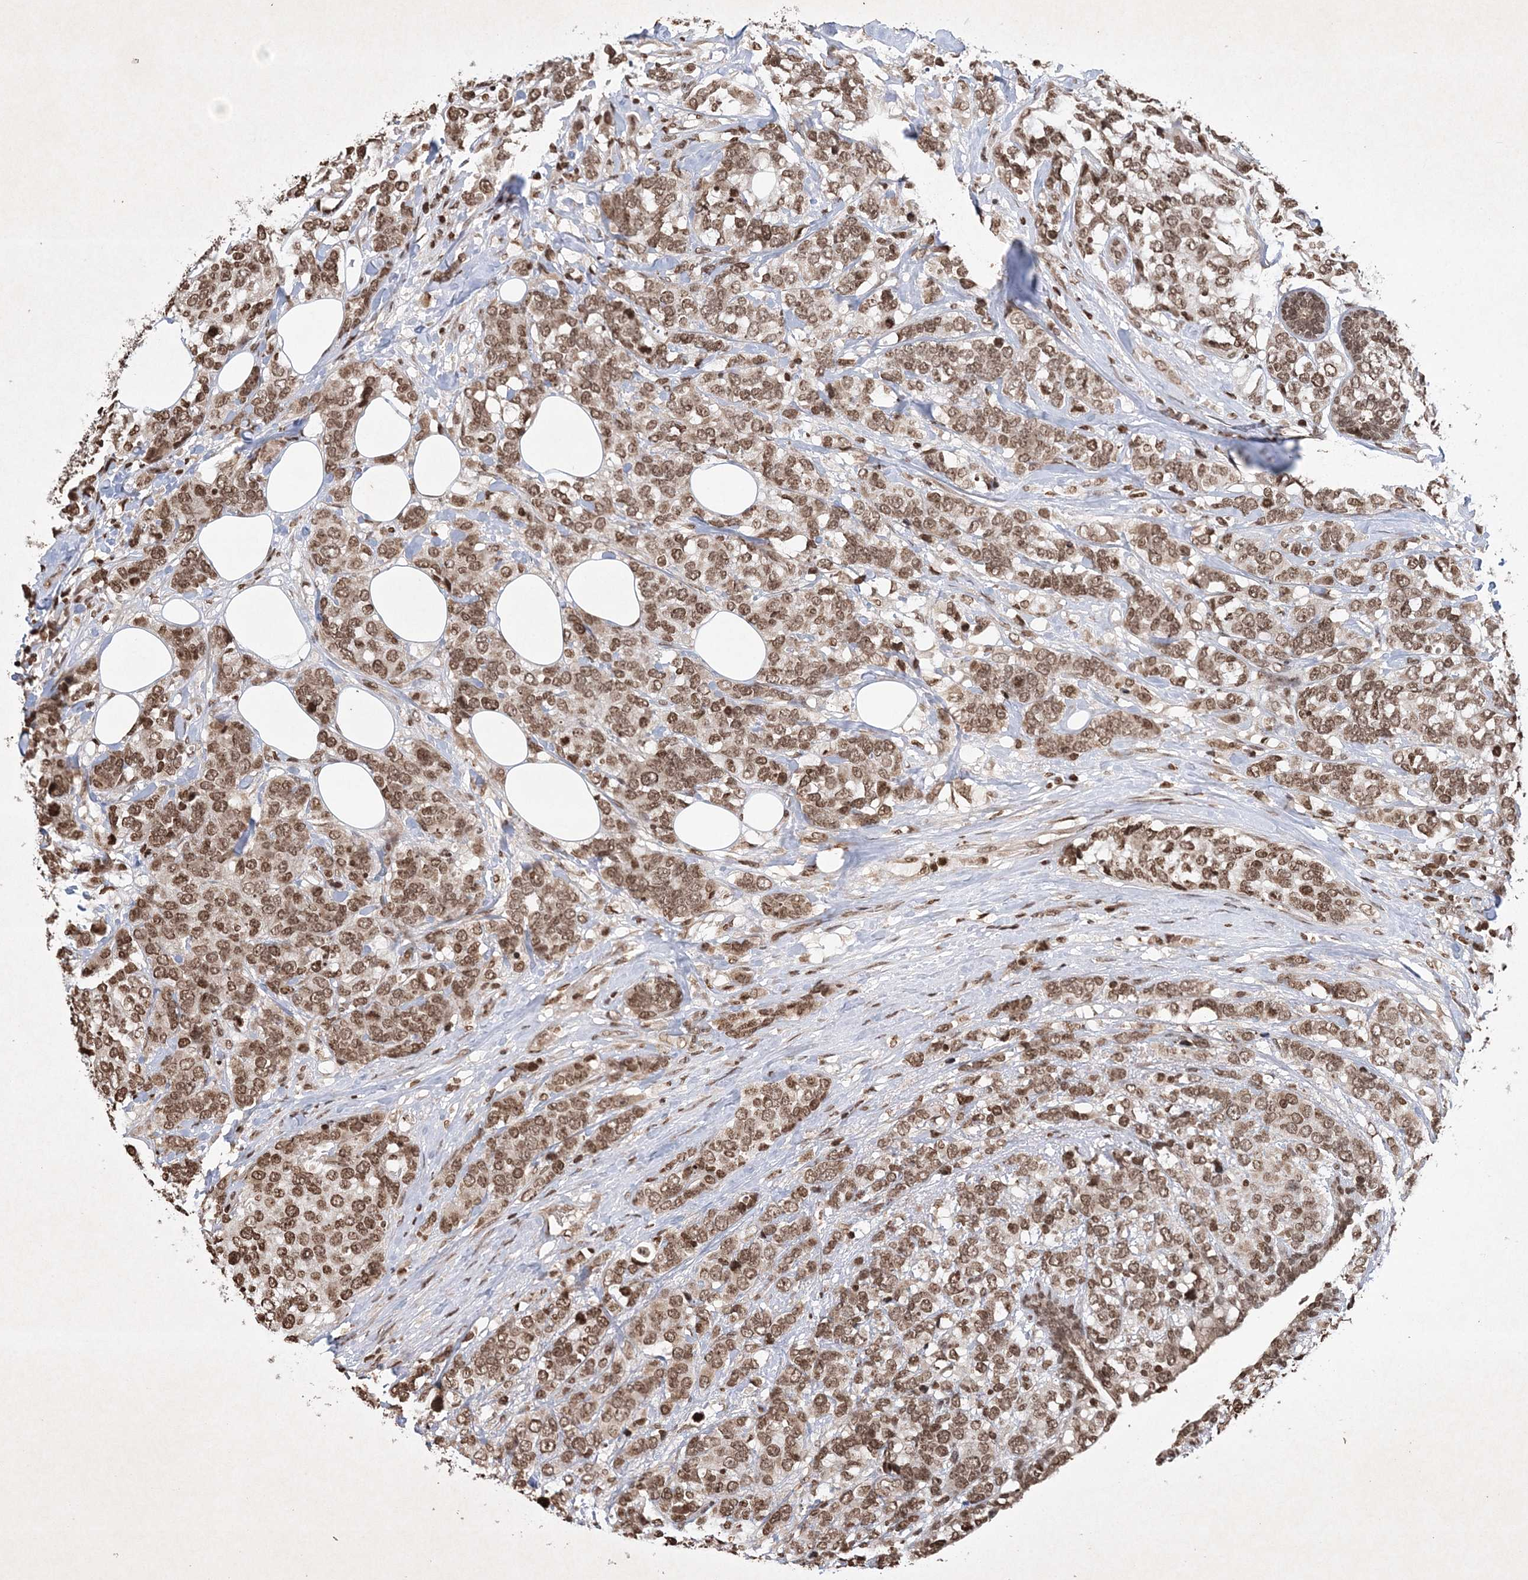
{"staining": {"intensity": "moderate", "quantity": ">75%", "location": "nuclear"}, "tissue": "breast cancer", "cell_type": "Tumor cells", "image_type": "cancer", "snomed": [{"axis": "morphology", "description": "Lobular carcinoma"}, {"axis": "topography", "description": "Breast"}], "caption": "Brown immunohistochemical staining in human breast cancer demonstrates moderate nuclear positivity in about >75% of tumor cells. (DAB (3,3'-diaminobenzidine) IHC with brightfield microscopy, high magnification).", "gene": "NEDD9", "patient": {"sex": "female", "age": 59}}